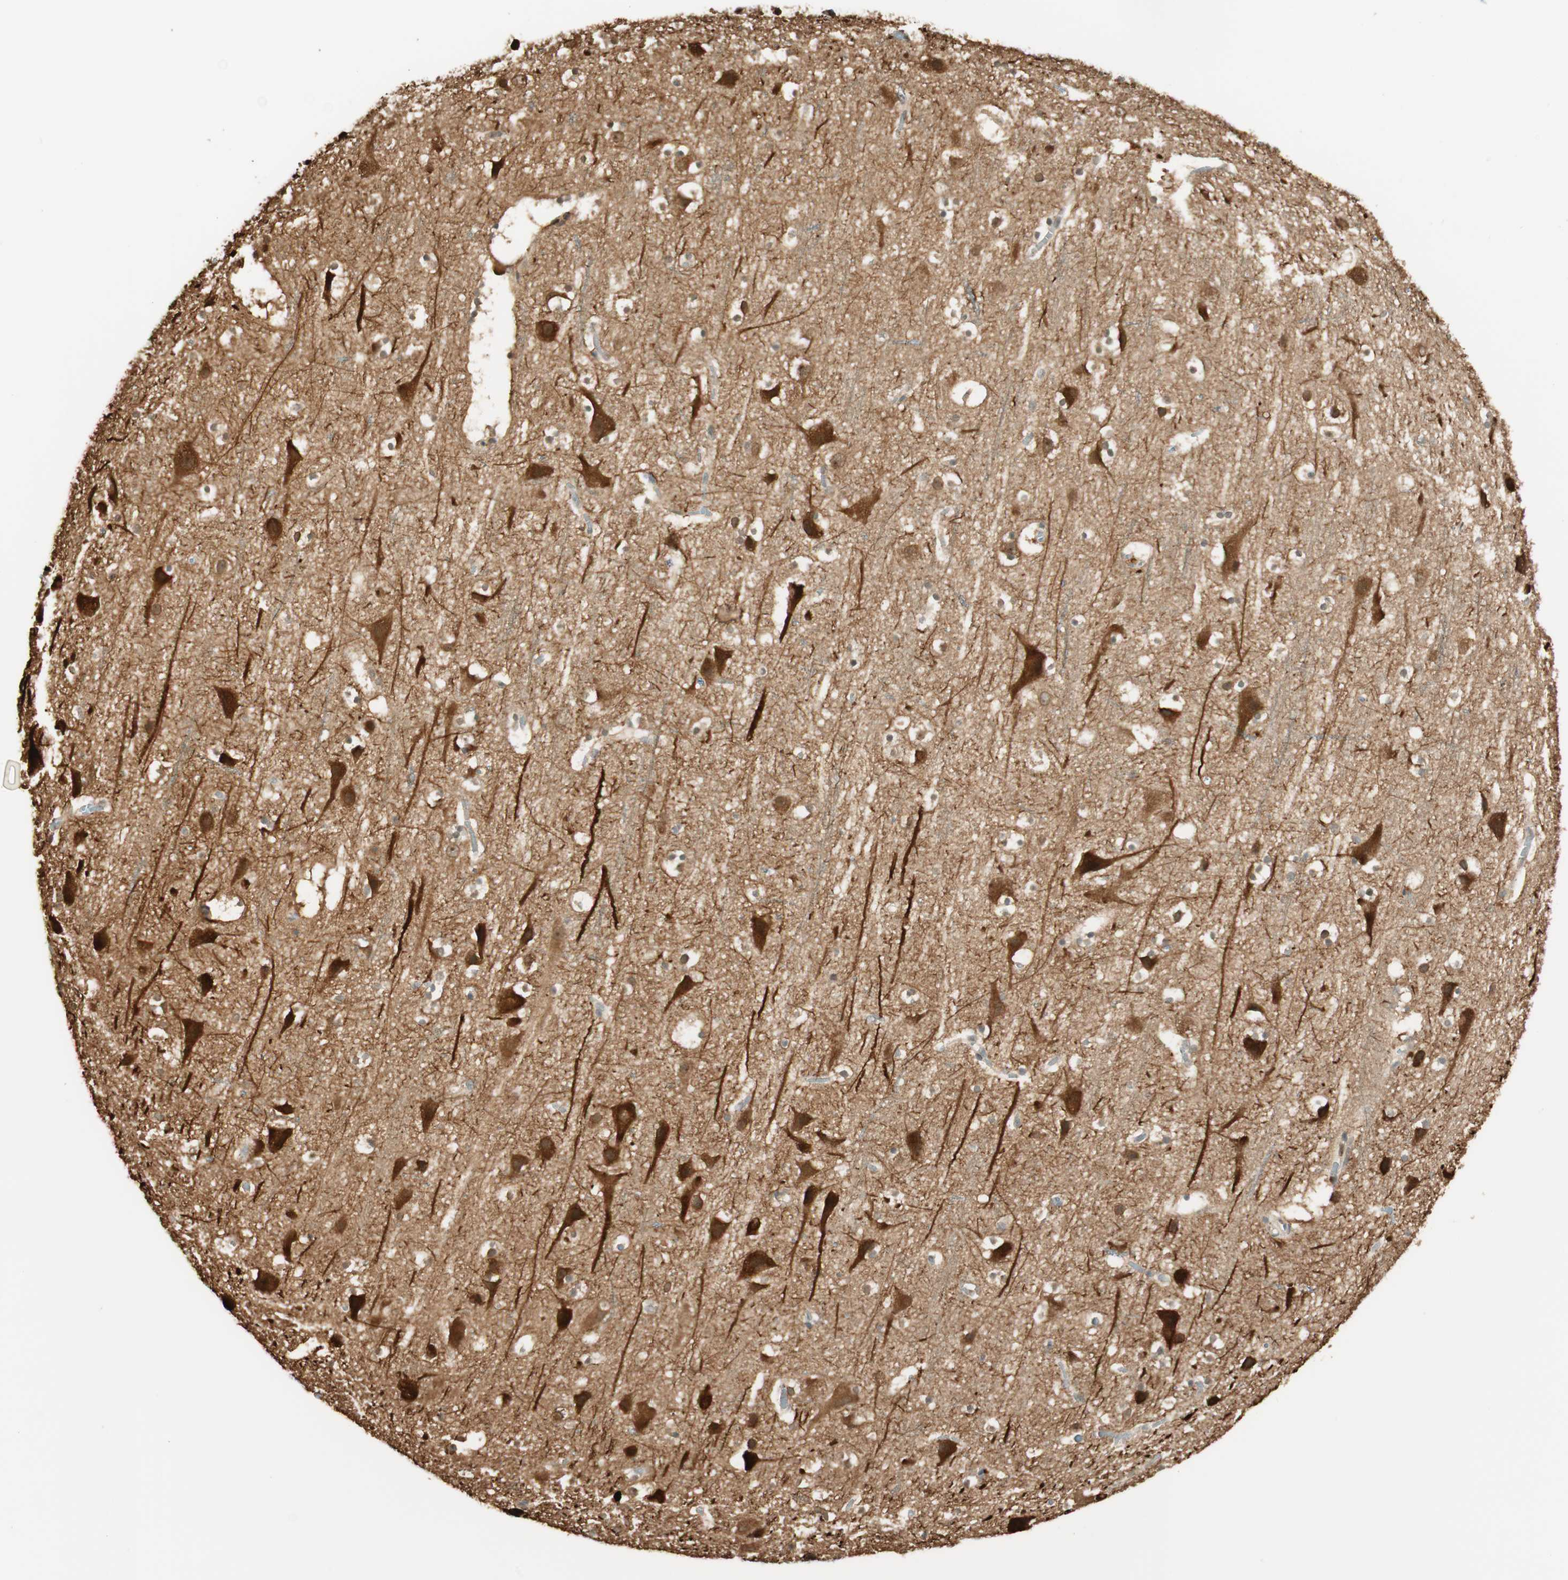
{"staining": {"intensity": "weak", "quantity": ">75%", "location": "cytoplasmic/membranous"}, "tissue": "cerebral cortex", "cell_type": "Endothelial cells", "image_type": "normal", "snomed": [{"axis": "morphology", "description": "Normal tissue, NOS"}, {"axis": "topography", "description": "Cerebral cortex"}], "caption": "A brown stain shows weak cytoplasmic/membranous staining of a protein in endothelial cells of normal cerebral cortex. Ihc stains the protein of interest in brown and the nuclei are stained blue.", "gene": "ENSG00000268870", "patient": {"sex": "male", "age": 45}}